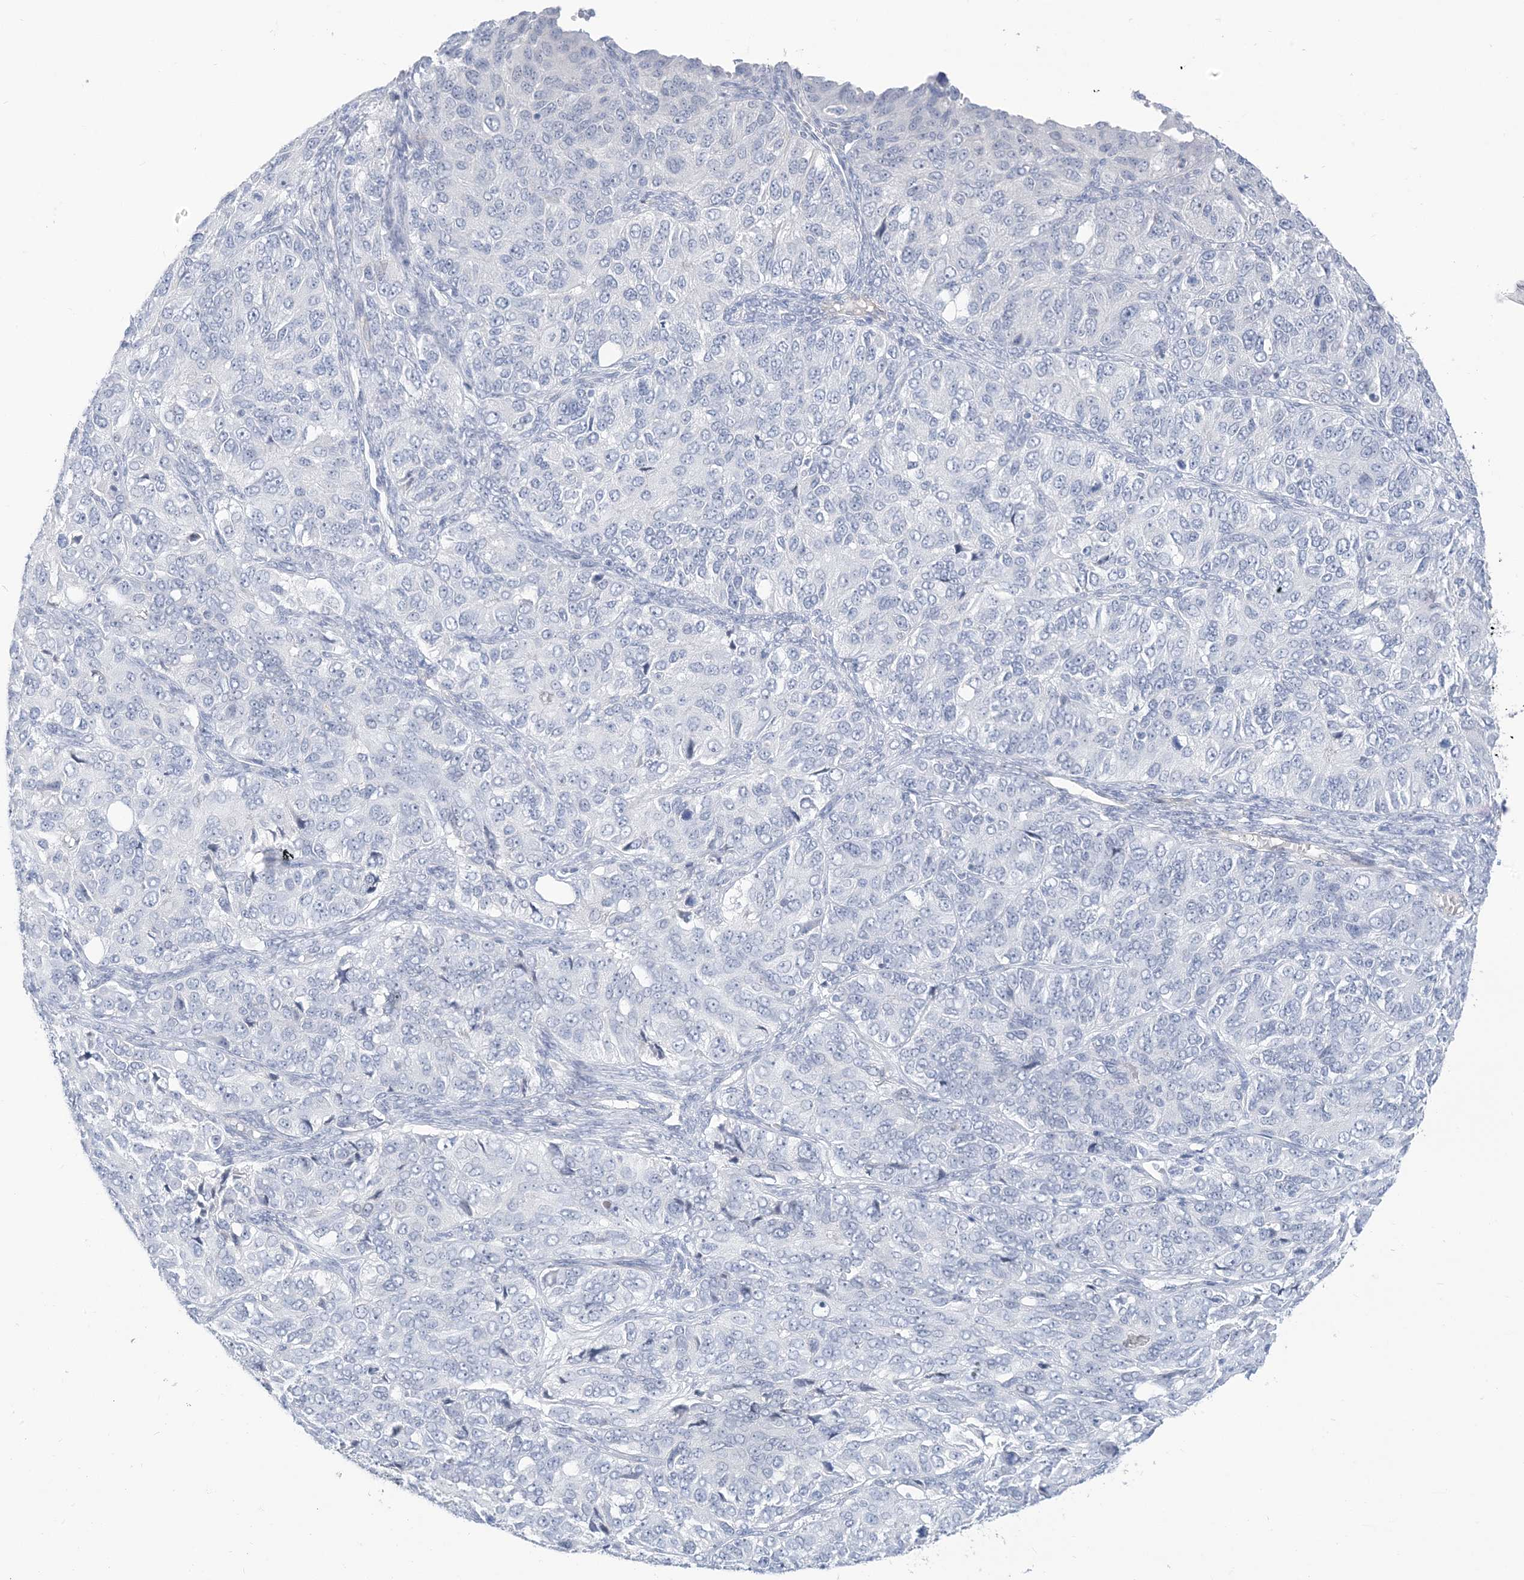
{"staining": {"intensity": "negative", "quantity": "none", "location": "none"}, "tissue": "ovarian cancer", "cell_type": "Tumor cells", "image_type": "cancer", "snomed": [{"axis": "morphology", "description": "Carcinoma, endometroid"}, {"axis": "topography", "description": "Ovary"}], "caption": "This is a micrograph of IHC staining of ovarian cancer, which shows no expression in tumor cells.", "gene": "IL36B", "patient": {"sex": "female", "age": 51}}